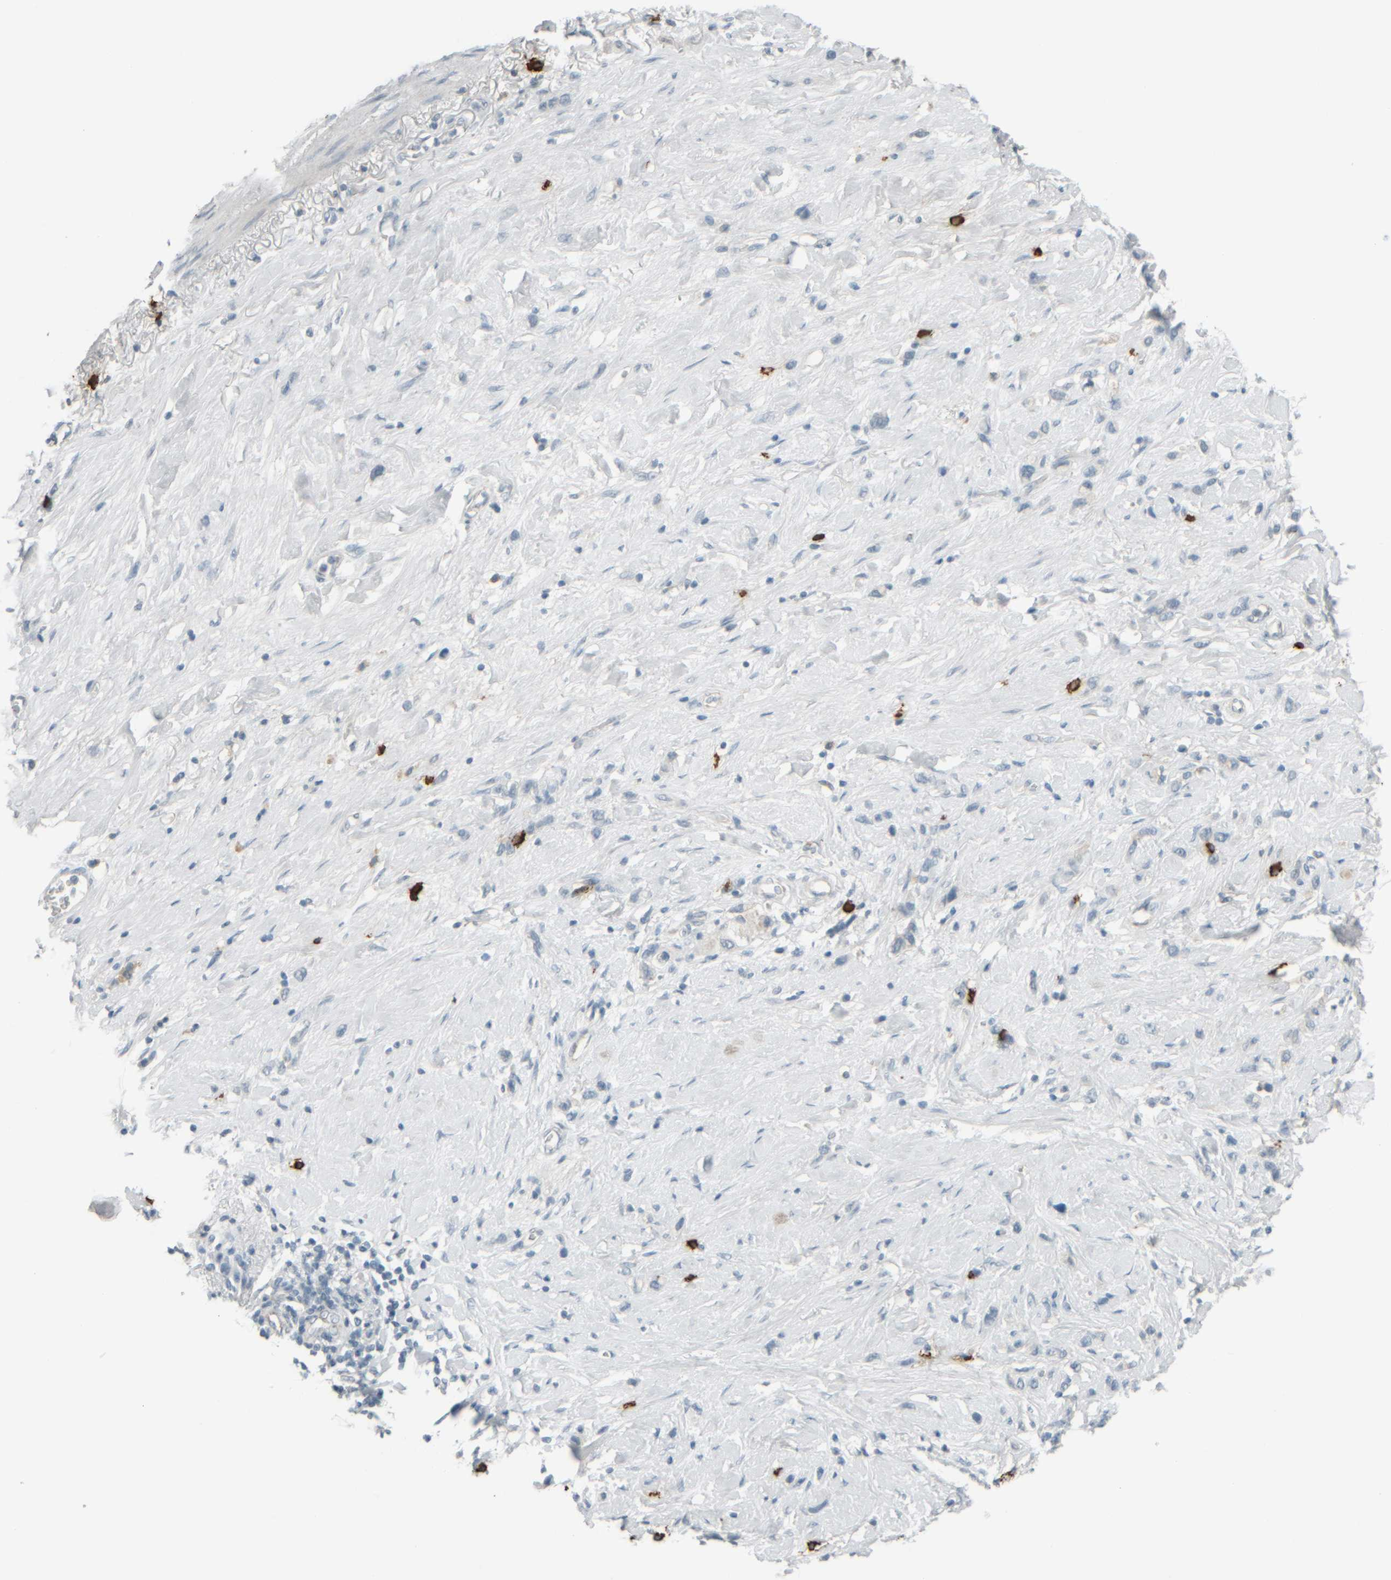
{"staining": {"intensity": "negative", "quantity": "none", "location": "none"}, "tissue": "stomach cancer", "cell_type": "Tumor cells", "image_type": "cancer", "snomed": [{"axis": "morphology", "description": "Normal tissue, NOS"}, {"axis": "morphology", "description": "Adenocarcinoma, NOS"}, {"axis": "morphology", "description": "Adenocarcinoma, High grade"}, {"axis": "topography", "description": "Stomach, upper"}, {"axis": "topography", "description": "Stomach"}], "caption": "Immunohistochemistry (IHC) micrograph of adenocarcinoma (high-grade) (stomach) stained for a protein (brown), which demonstrates no positivity in tumor cells.", "gene": "TPSAB1", "patient": {"sex": "female", "age": 65}}